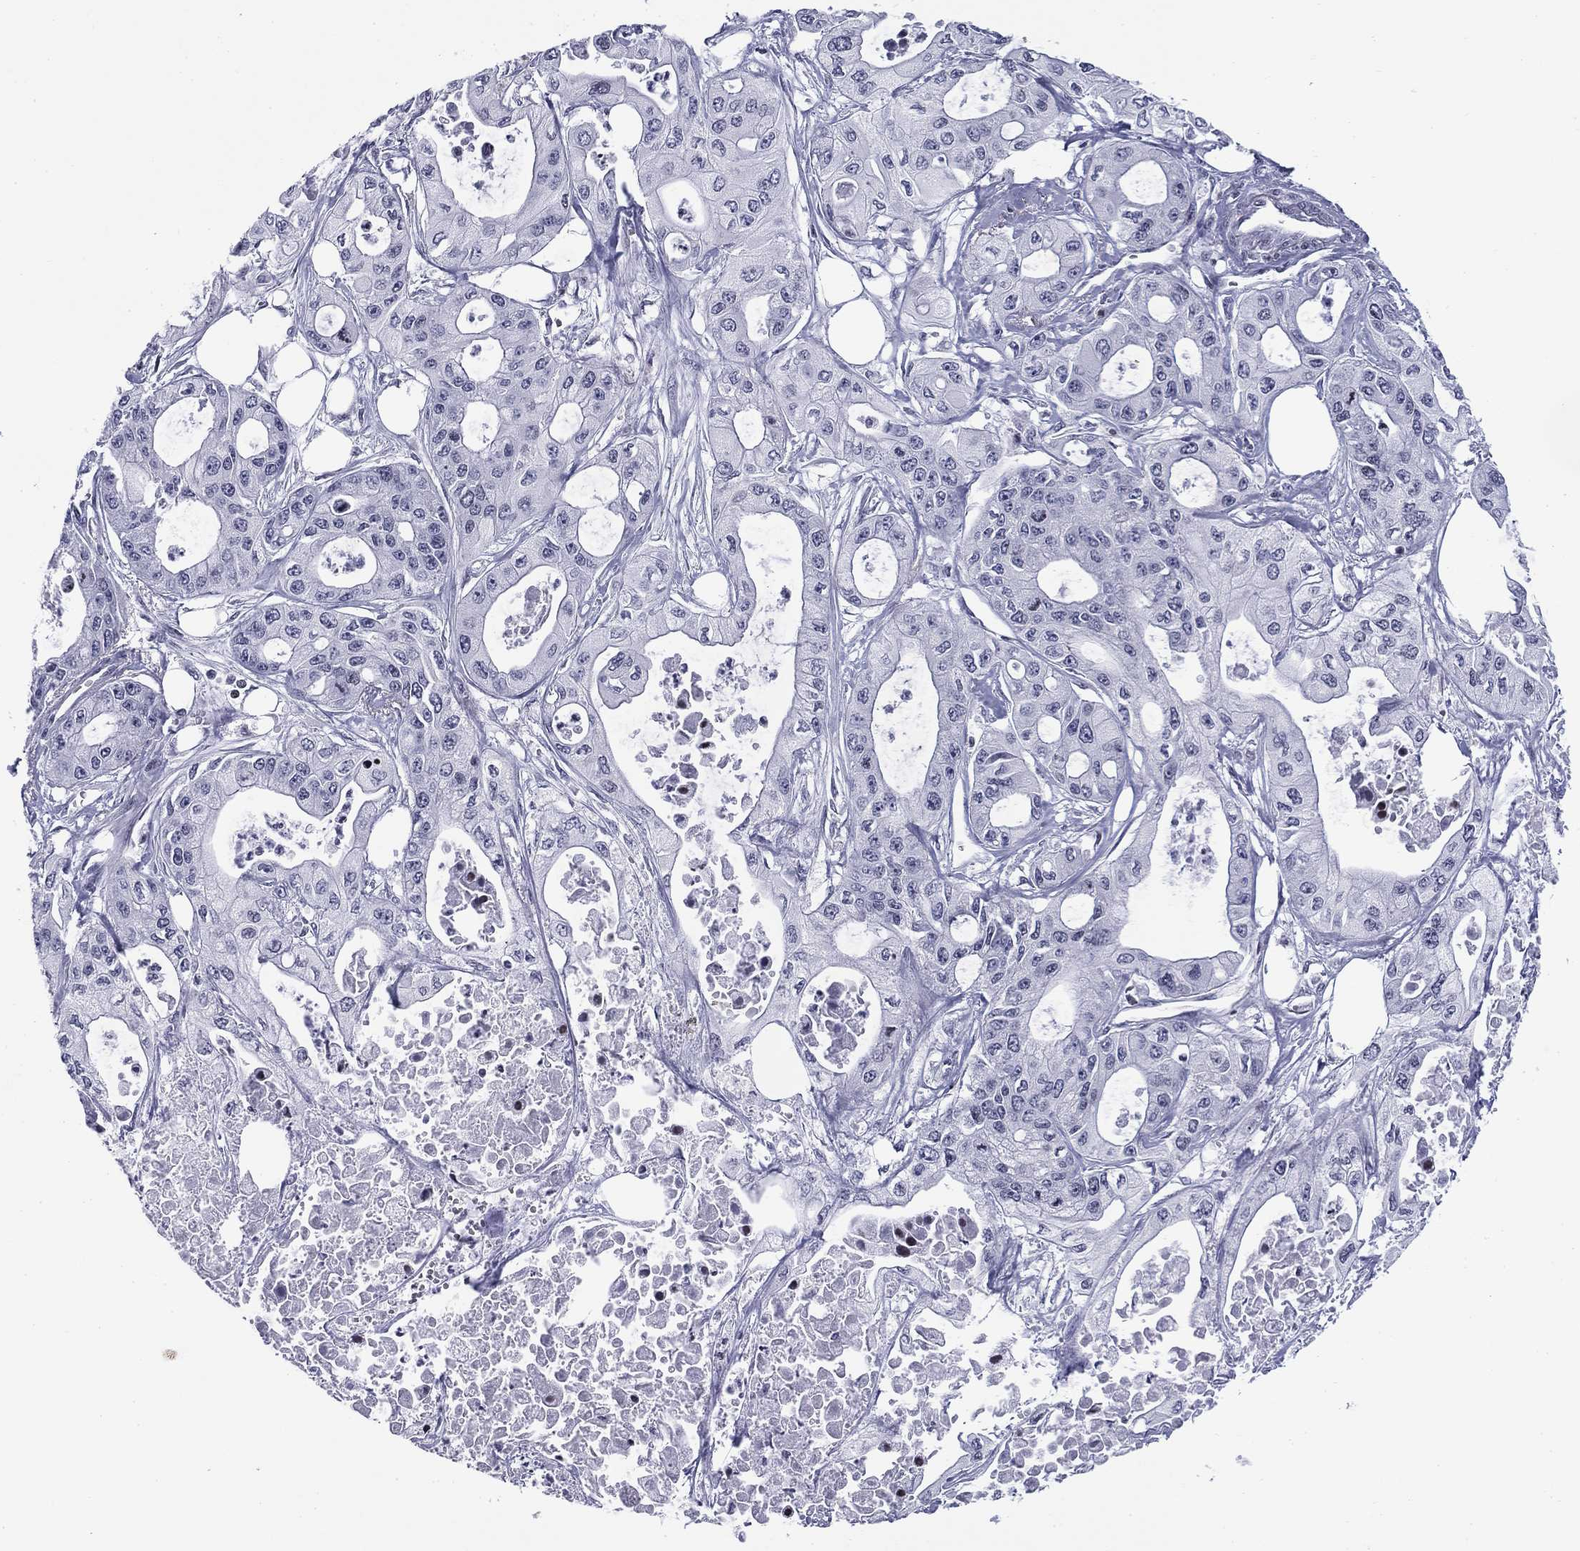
{"staining": {"intensity": "negative", "quantity": "none", "location": "none"}, "tissue": "pancreatic cancer", "cell_type": "Tumor cells", "image_type": "cancer", "snomed": [{"axis": "morphology", "description": "Adenocarcinoma, NOS"}, {"axis": "topography", "description": "Pancreas"}], "caption": "Tumor cells are negative for brown protein staining in pancreatic cancer (adenocarcinoma).", "gene": "CCDC144A", "patient": {"sex": "male", "age": 70}}